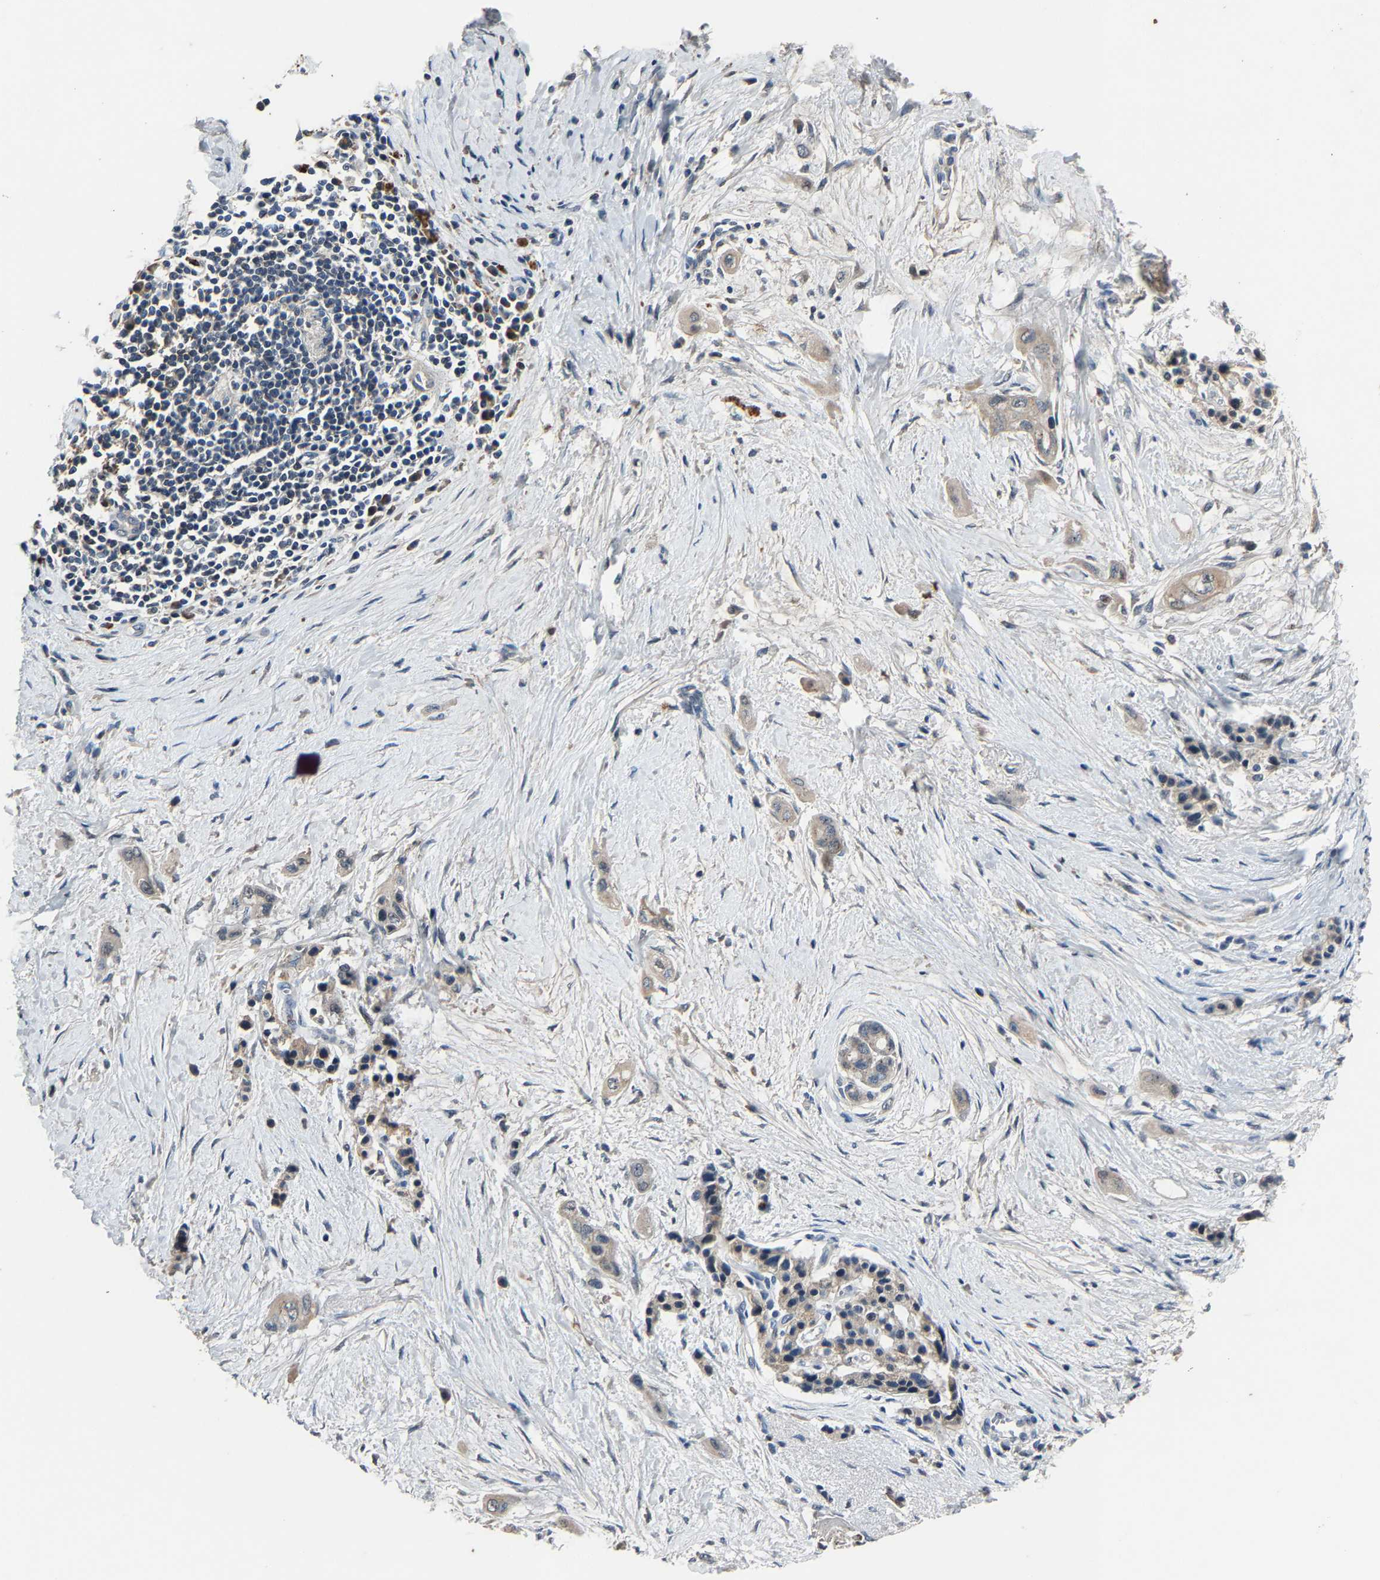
{"staining": {"intensity": "negative", "quantity": "none", "location": "none"}, "tissue": "pancreatic cancer", "cell_type": "Tumor cells", "image_type": "cancer", "snomed": [{"axis": "morphology", "description": "Adenocarcinoma, NOS"}, {"axis": "topography", "description": "Pancreas"}], "caption": "Immunohistochemical staining of pancreatic cancer shows no significant positivity in tumor cells.", "gene": "PCNX2", "patient": {"sex": "male", "age": 59}}